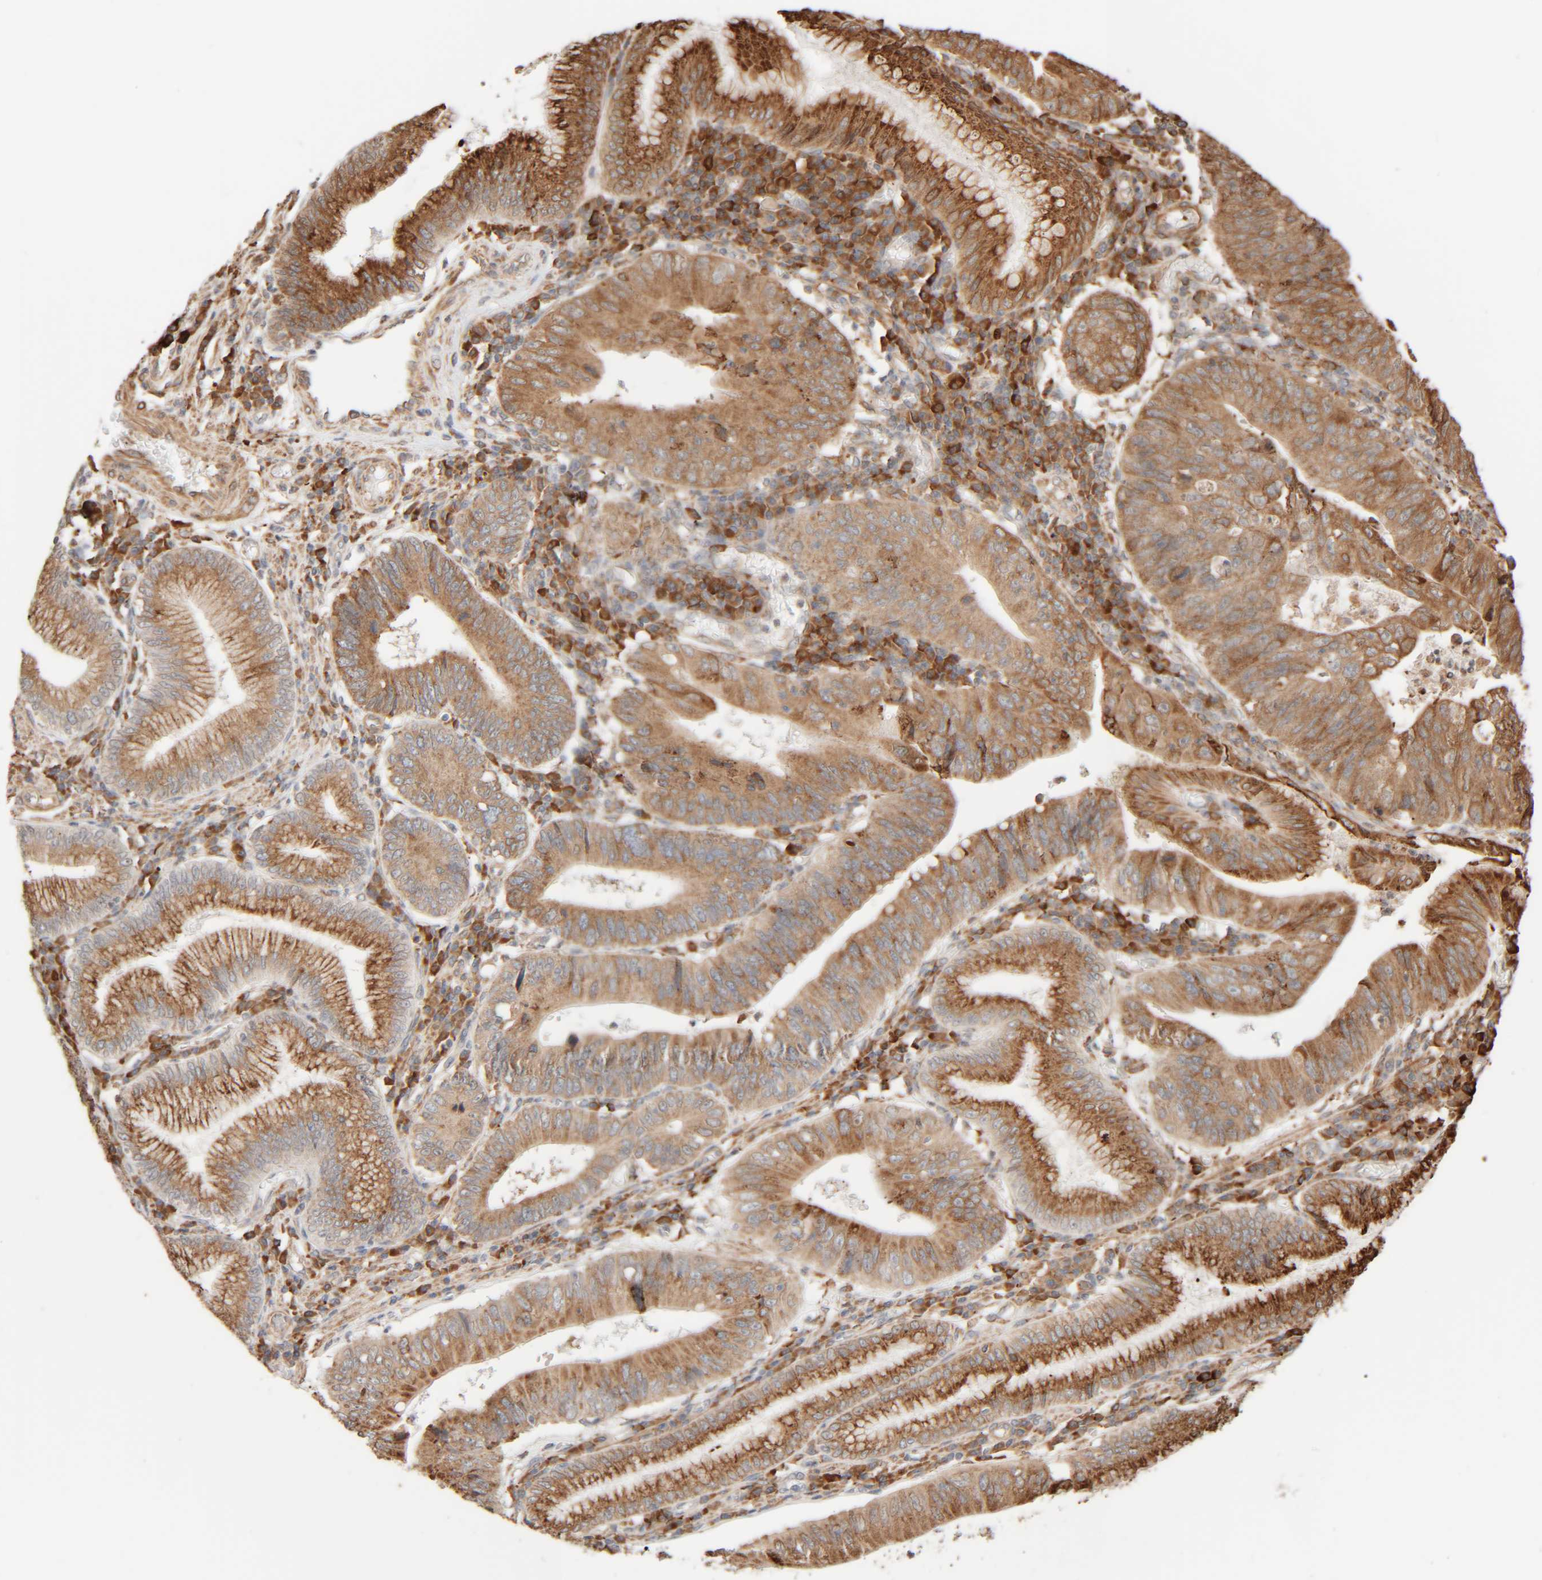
{"staining": {"intensity": "moderate", "quantity": ">75%", "location": "cytoplasmic/membranous"}, "tissue": "stomach cancer", "cell_type": "Tumor cells", "image_type": "cancer", "snomed": [{"axis": "morphology", "description": "Adenocarcinoma, NOS"}, {"axis": "topography", "description": "Stomach"}], "caption": "Stomach cancer stained with a brown dye displays moderate cytoplasmic/membranous positive expression in about >75% of tumor cells.", "gene": "INTS1", "patient": {"sex": "male", "age": 59}}